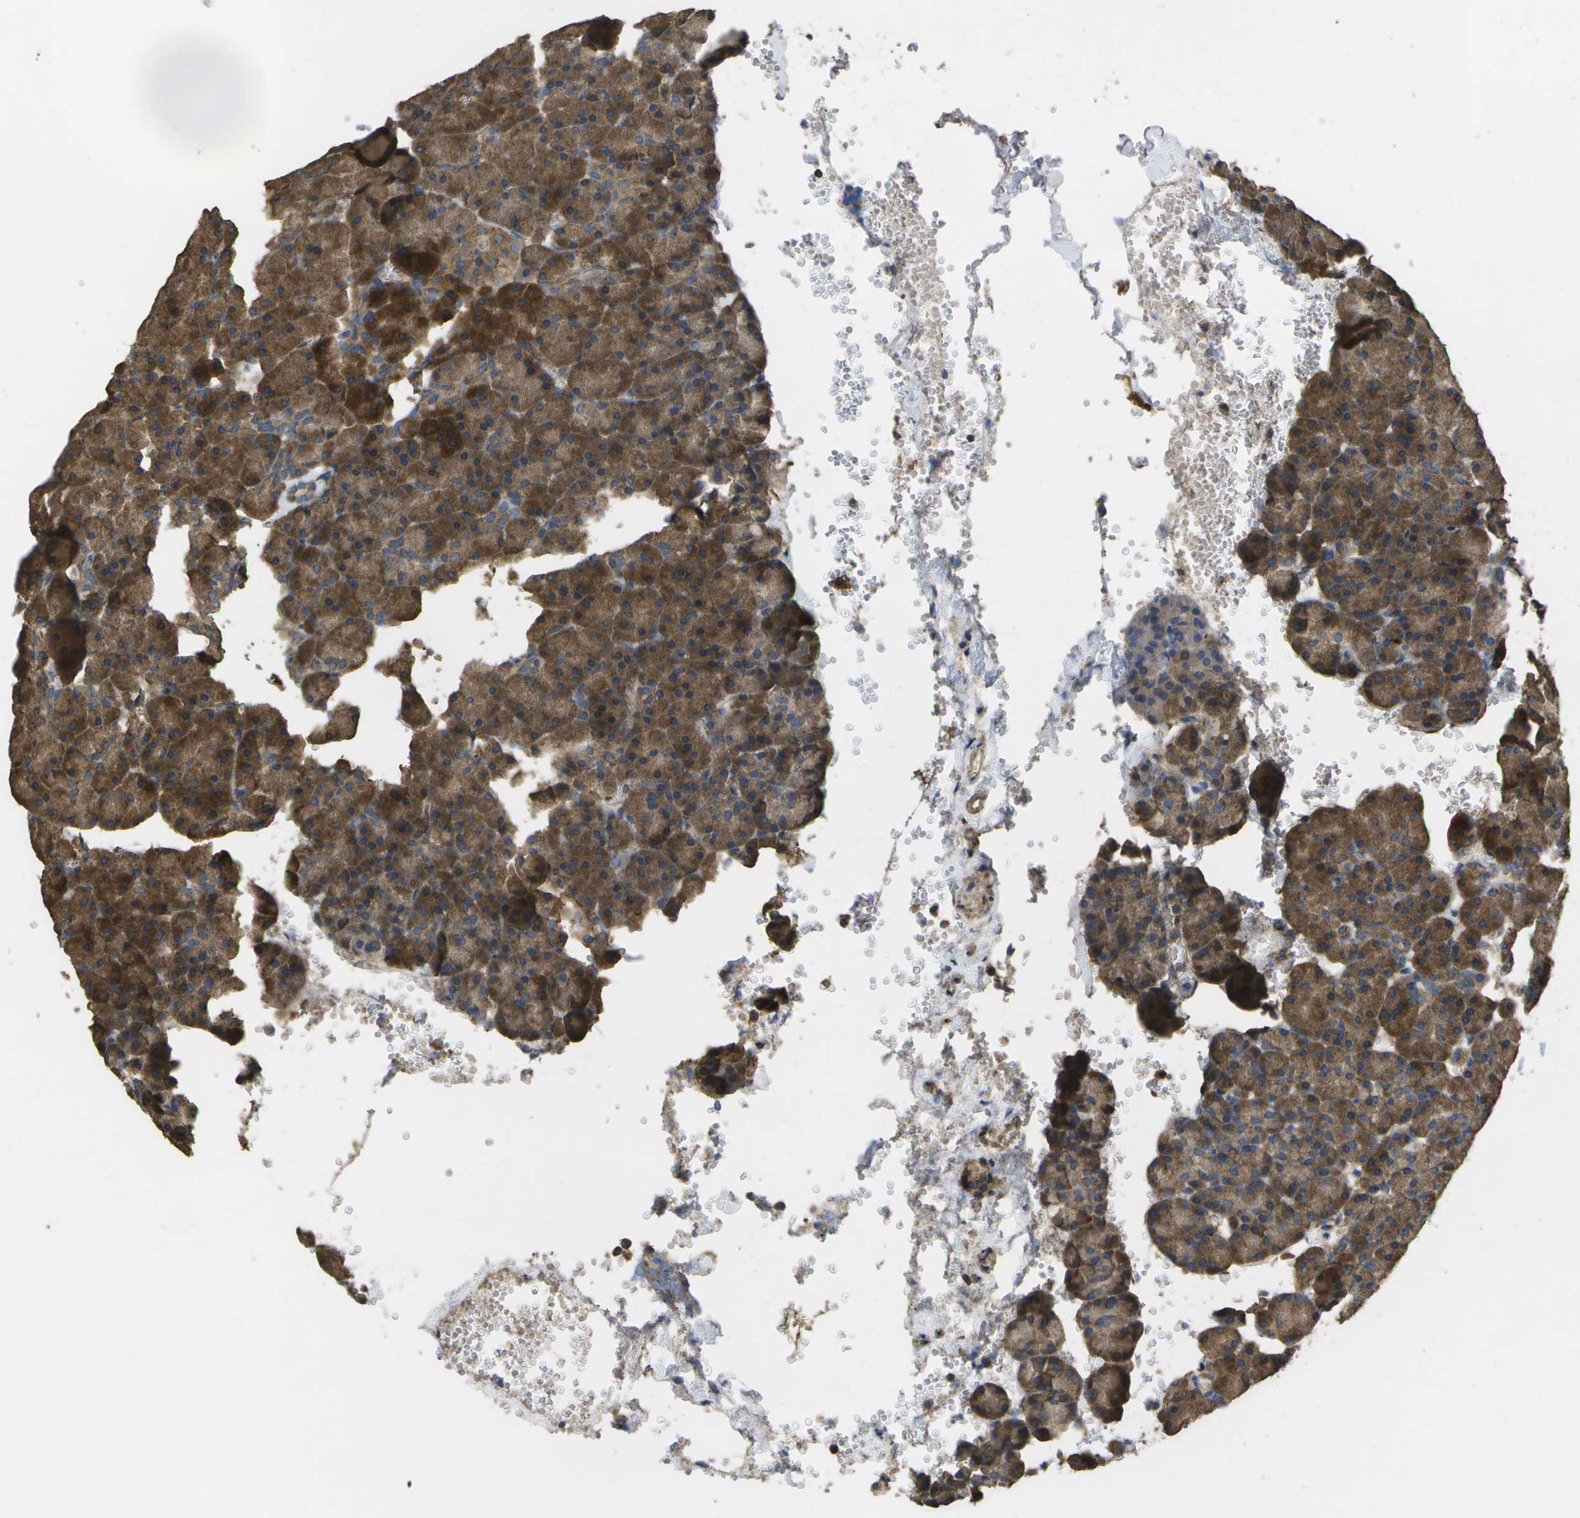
{"staining": {"intensity": "moderate", "quantity": ">75%", "location": "cytoplasmic/membranous"}, "tissue": "pancreas", "cell_type": "Exocrine glandular cells", "image_type": "normal", "snomed": [{"axis": "morphology", "description": "Normal tissue, NOS"}, {"axis": "topography", "description": "Pancreas"}], "caption": "This is an image of immunohistochemistry staining of benign pancreas, which shows moderate expression in the cytoplasmic/membranous of exocrine glandular cells.", "gene": "SACS", "patient": {"sex": "female", "age": 35}}